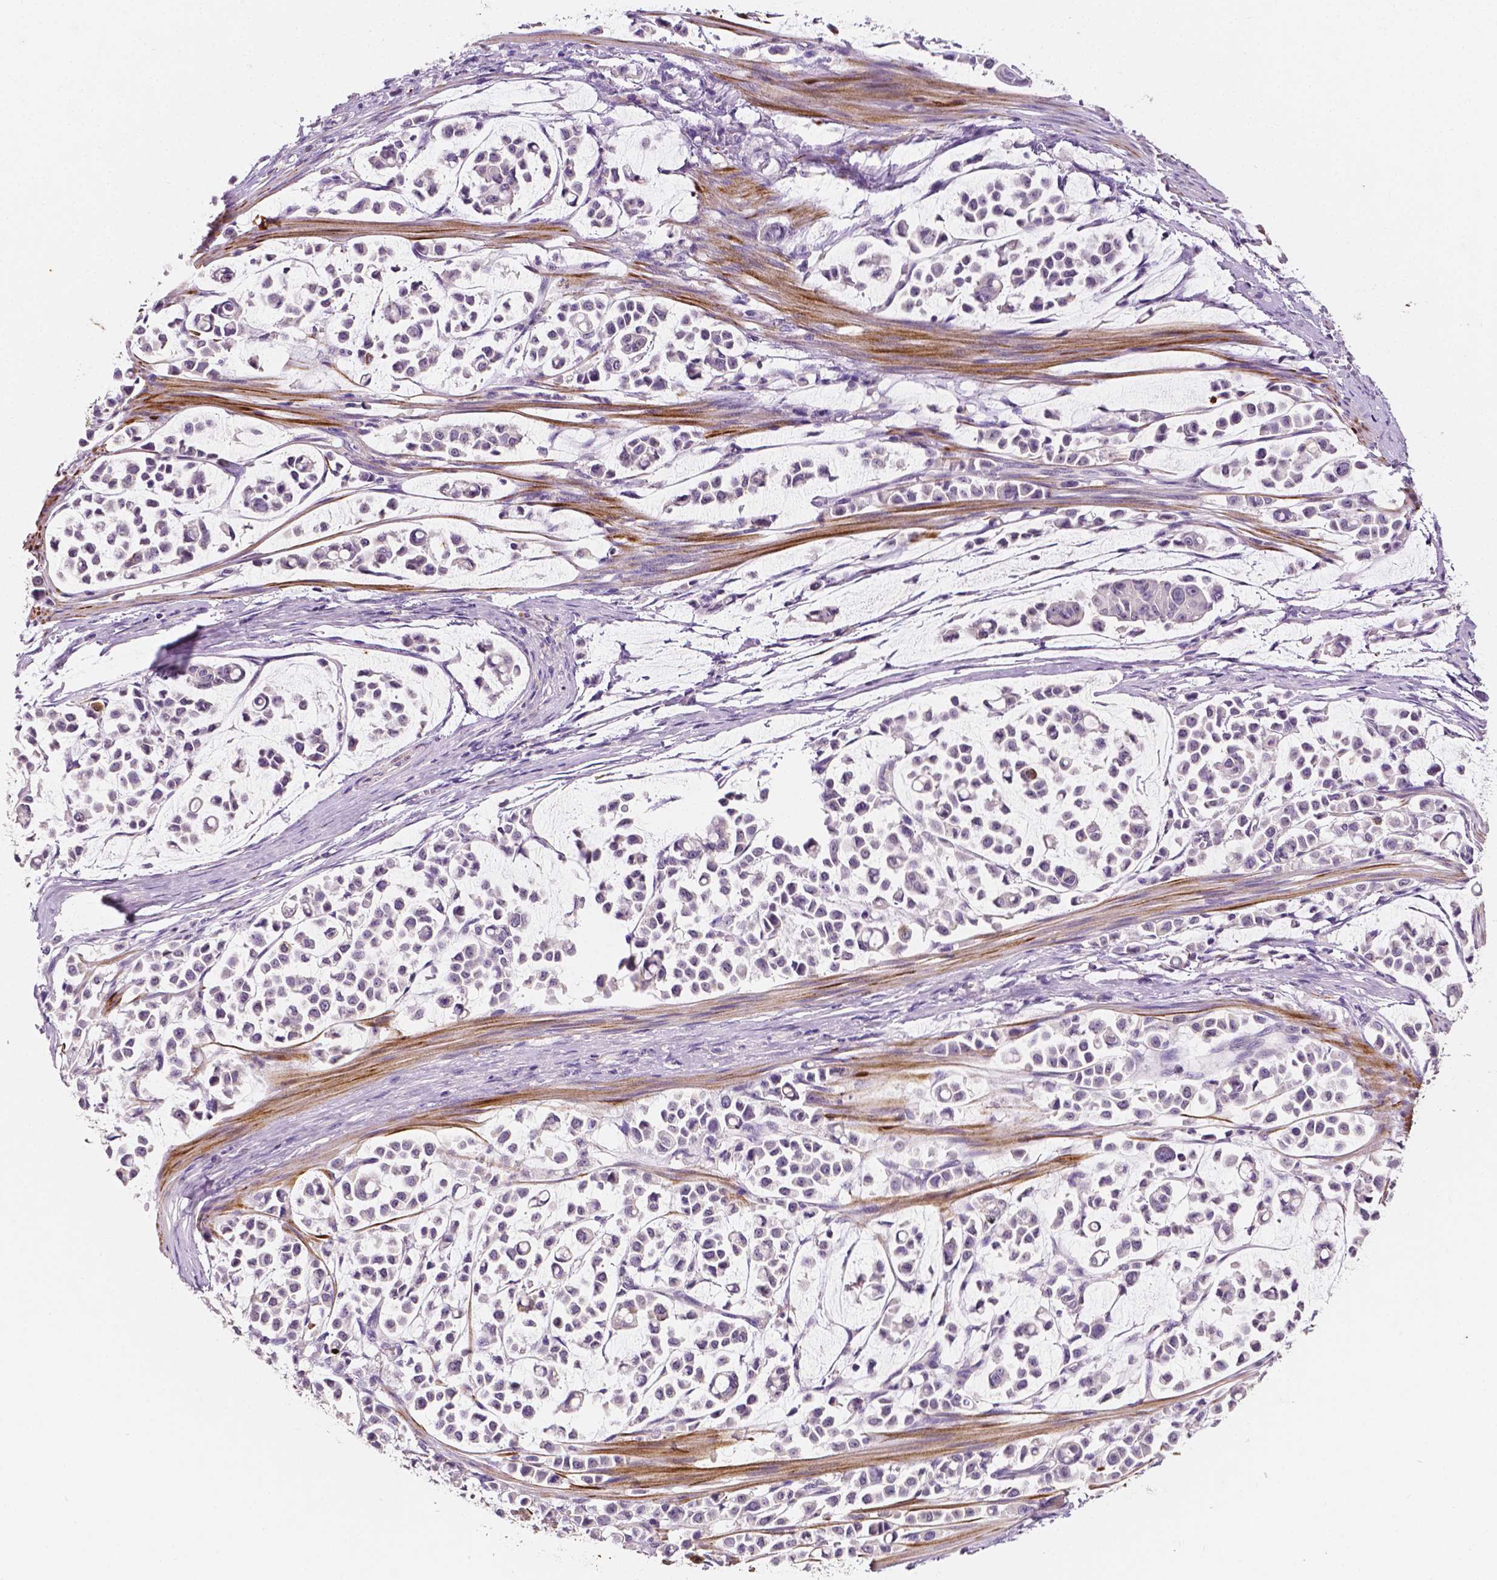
{"staining": {"intensity": "negative", "quantity": "none", "location": "none"}, "tissue": "stomach cancer", "cell_type": "Tumor cells", "image_type": "cancer", "snomed": [{"axis": "morphology", "description": "Adenocarcinoma, NOS"}, {"axis": "topography", "description": "Stomach"}], "caption": "Stomach adenocarcinoma was stained to show a protein in brown. There is no significant positivity in tumor cells.", "gene": "SIRT2", "patient": {"sex": "male", "age": 82}}